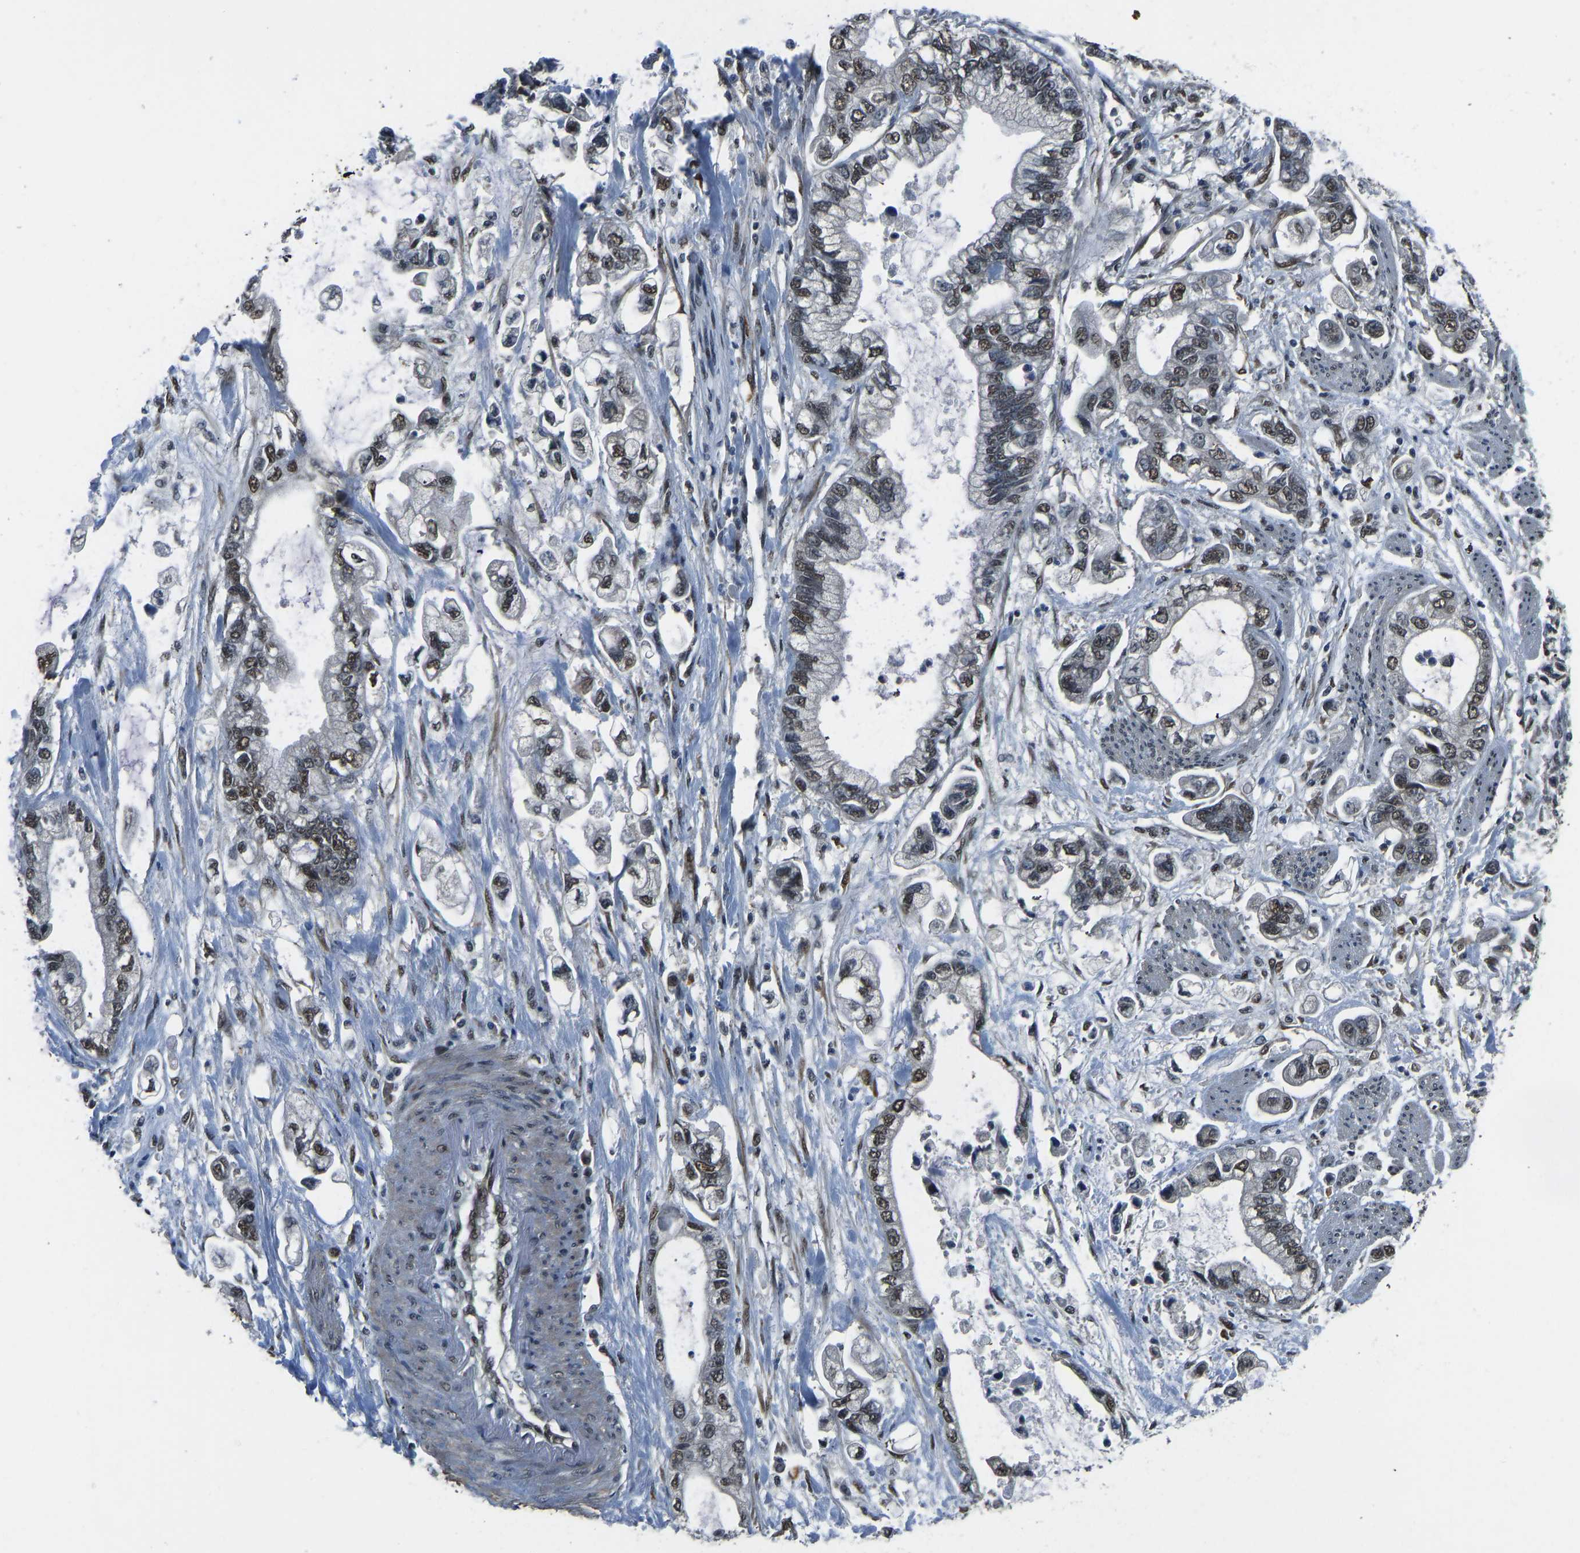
{"staining": {"intensity": "weak", "quantity": "25%-75%", "location": "nuclear"}, "tissue": "stomach cancer", "cell_type": "Tumor cells", "image_type": "cancer", "snomed": [{"axis": "morphology", "description": "Normal tissue, NOS"}, {"axis": "morphology", "description": "Adenocarcinoma, NOS"}, {"axis": "topography", "description": "Stomach"}], "caption": "Tumor cells show low levels of weak nuclear staining in approximately 25%-75% of cells in human adenocarcinoma (stomach).", "gene": "FOS", "patient": {"sex": "male", "age": 62}}